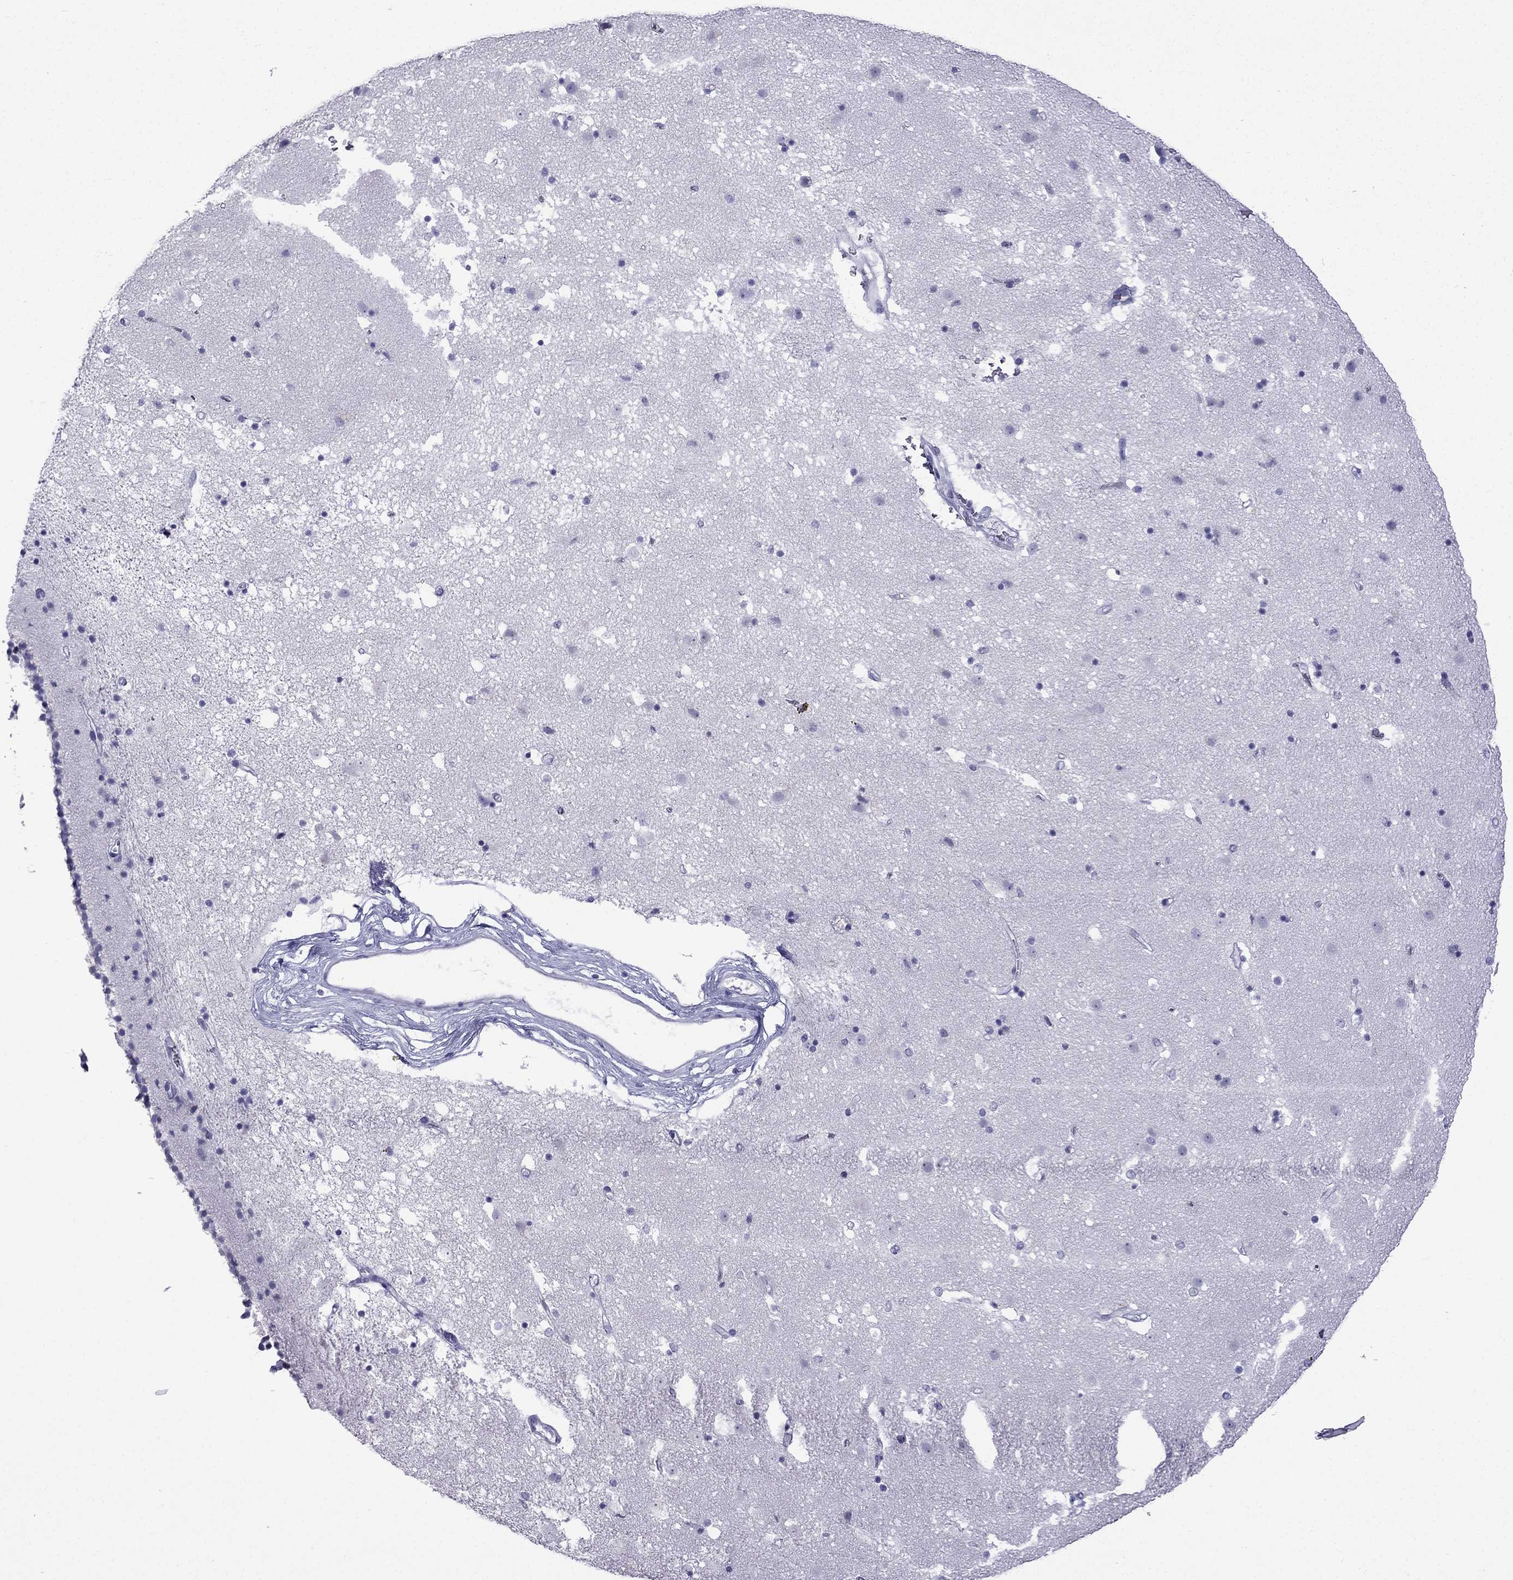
{"staining": {"intensity": "negative", "quantity": "none", "location": "none"}, "tissue": "caudate", "cell_type": "Glial cells", "image_type": "normal", "snomed": [{"axis": "morphology", "description": "Normal tissue, NOS"}, {"axis": "topography", "description": "Lateral ventricle wall"}], "caption": "A micrograph of human caudate is negative for staining in glial cells. Nuclei are stained in blue.", "gene": "GJA8", "patient": {"sex": "female", "age": 71}}